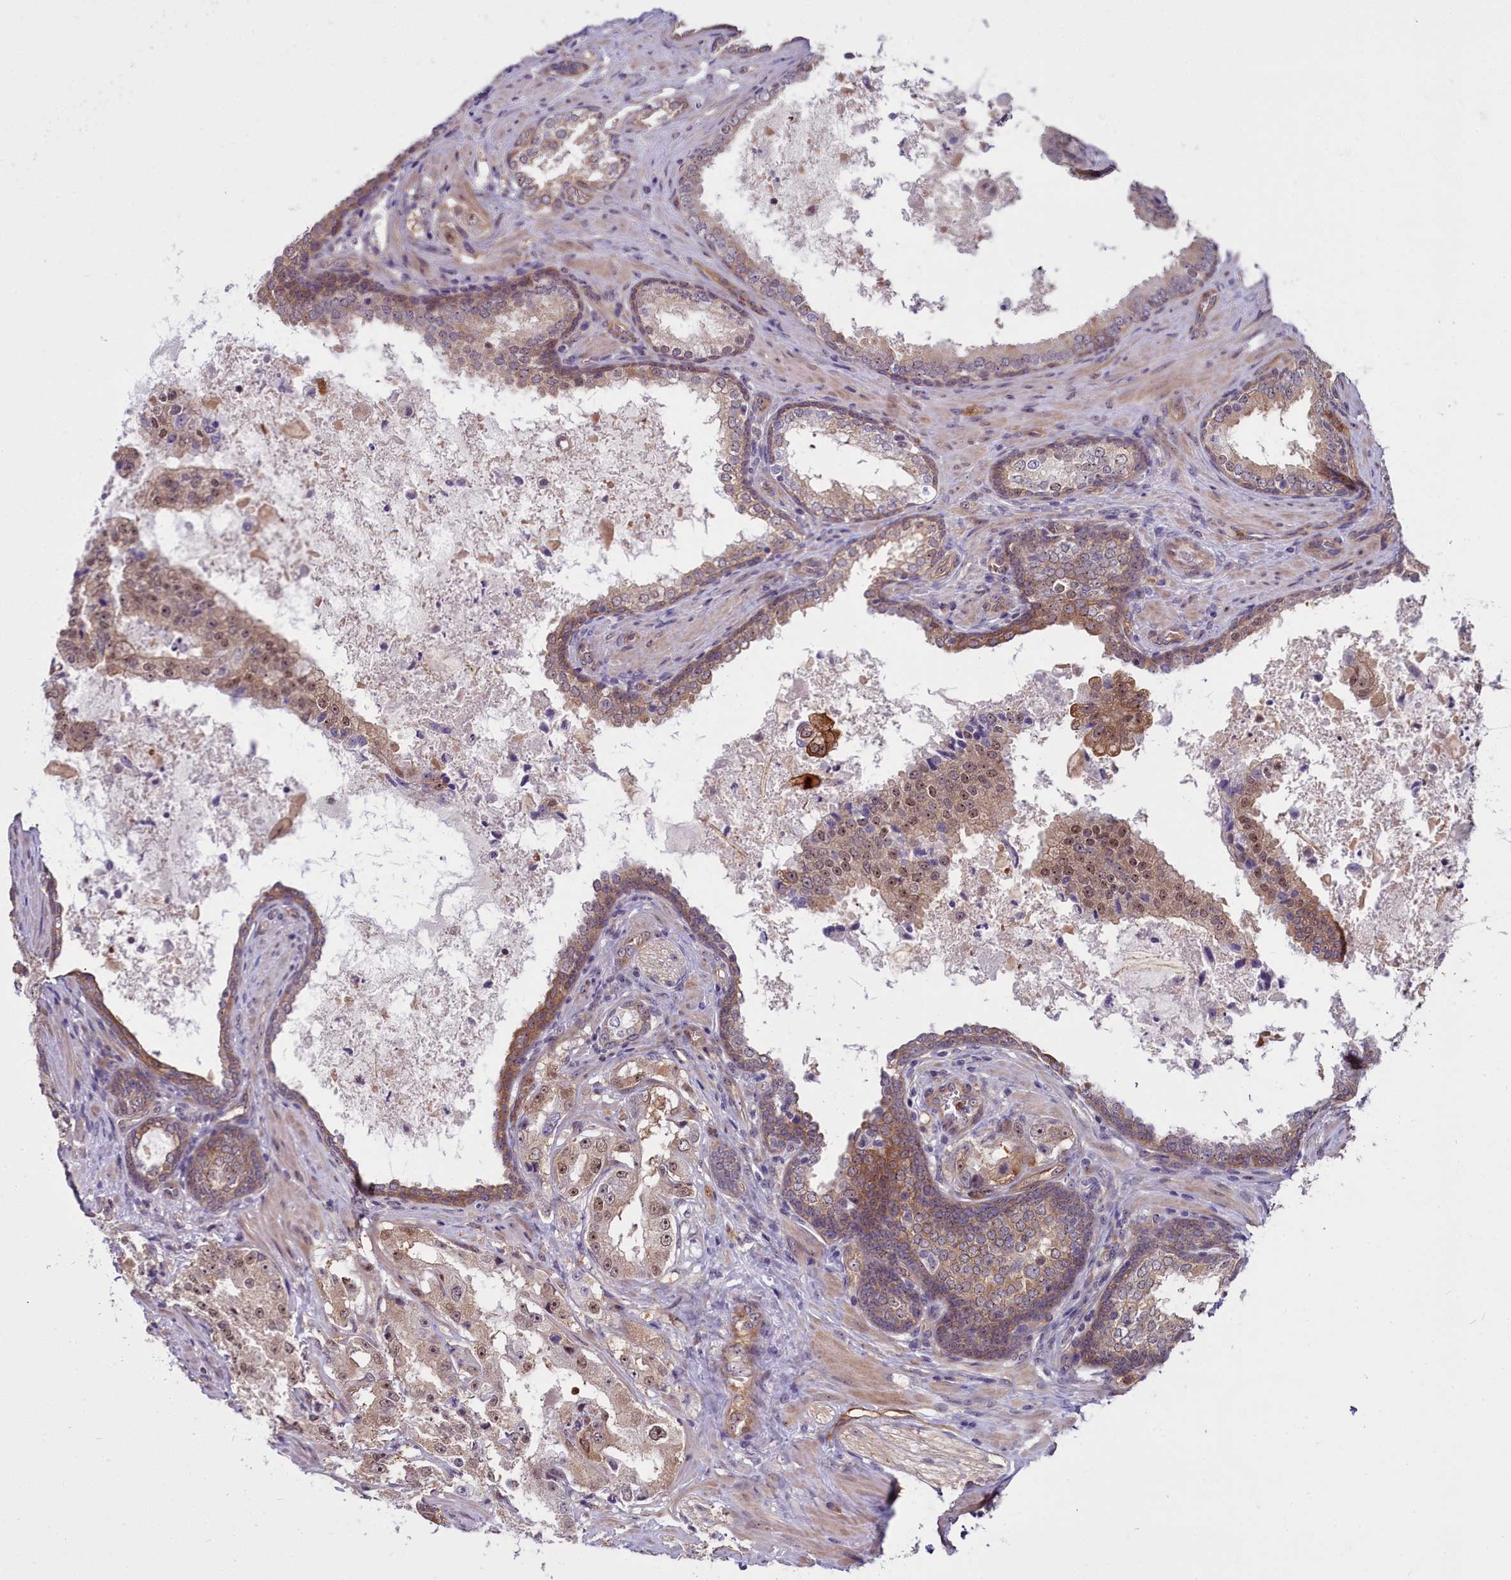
{"staining": {"intensity": "weak", "quantity": ">75%", "location": "cytoplasmic/membranous,nuclear"}, "tissue": "prostate cancer", "cell_type": "Tumor cells", "image_type": "cancer", "snomed": [{"axis": "morphology", "description": "Adenocarcinoma, High grade"}, {"axis": "topography", "description": "Prostate"}], "caption": "Immunohistochemical staining of human prostate high-grade adenocarcinoma reveals low levels of weak cytoplasmic/membranous and nuclear staining in approximately >75% of tumor cells. (Brightfield microscopy of DAB IHC at high magnification).", "gene": "BCAR1", "patient": {"sex": "male", "age": 73}}